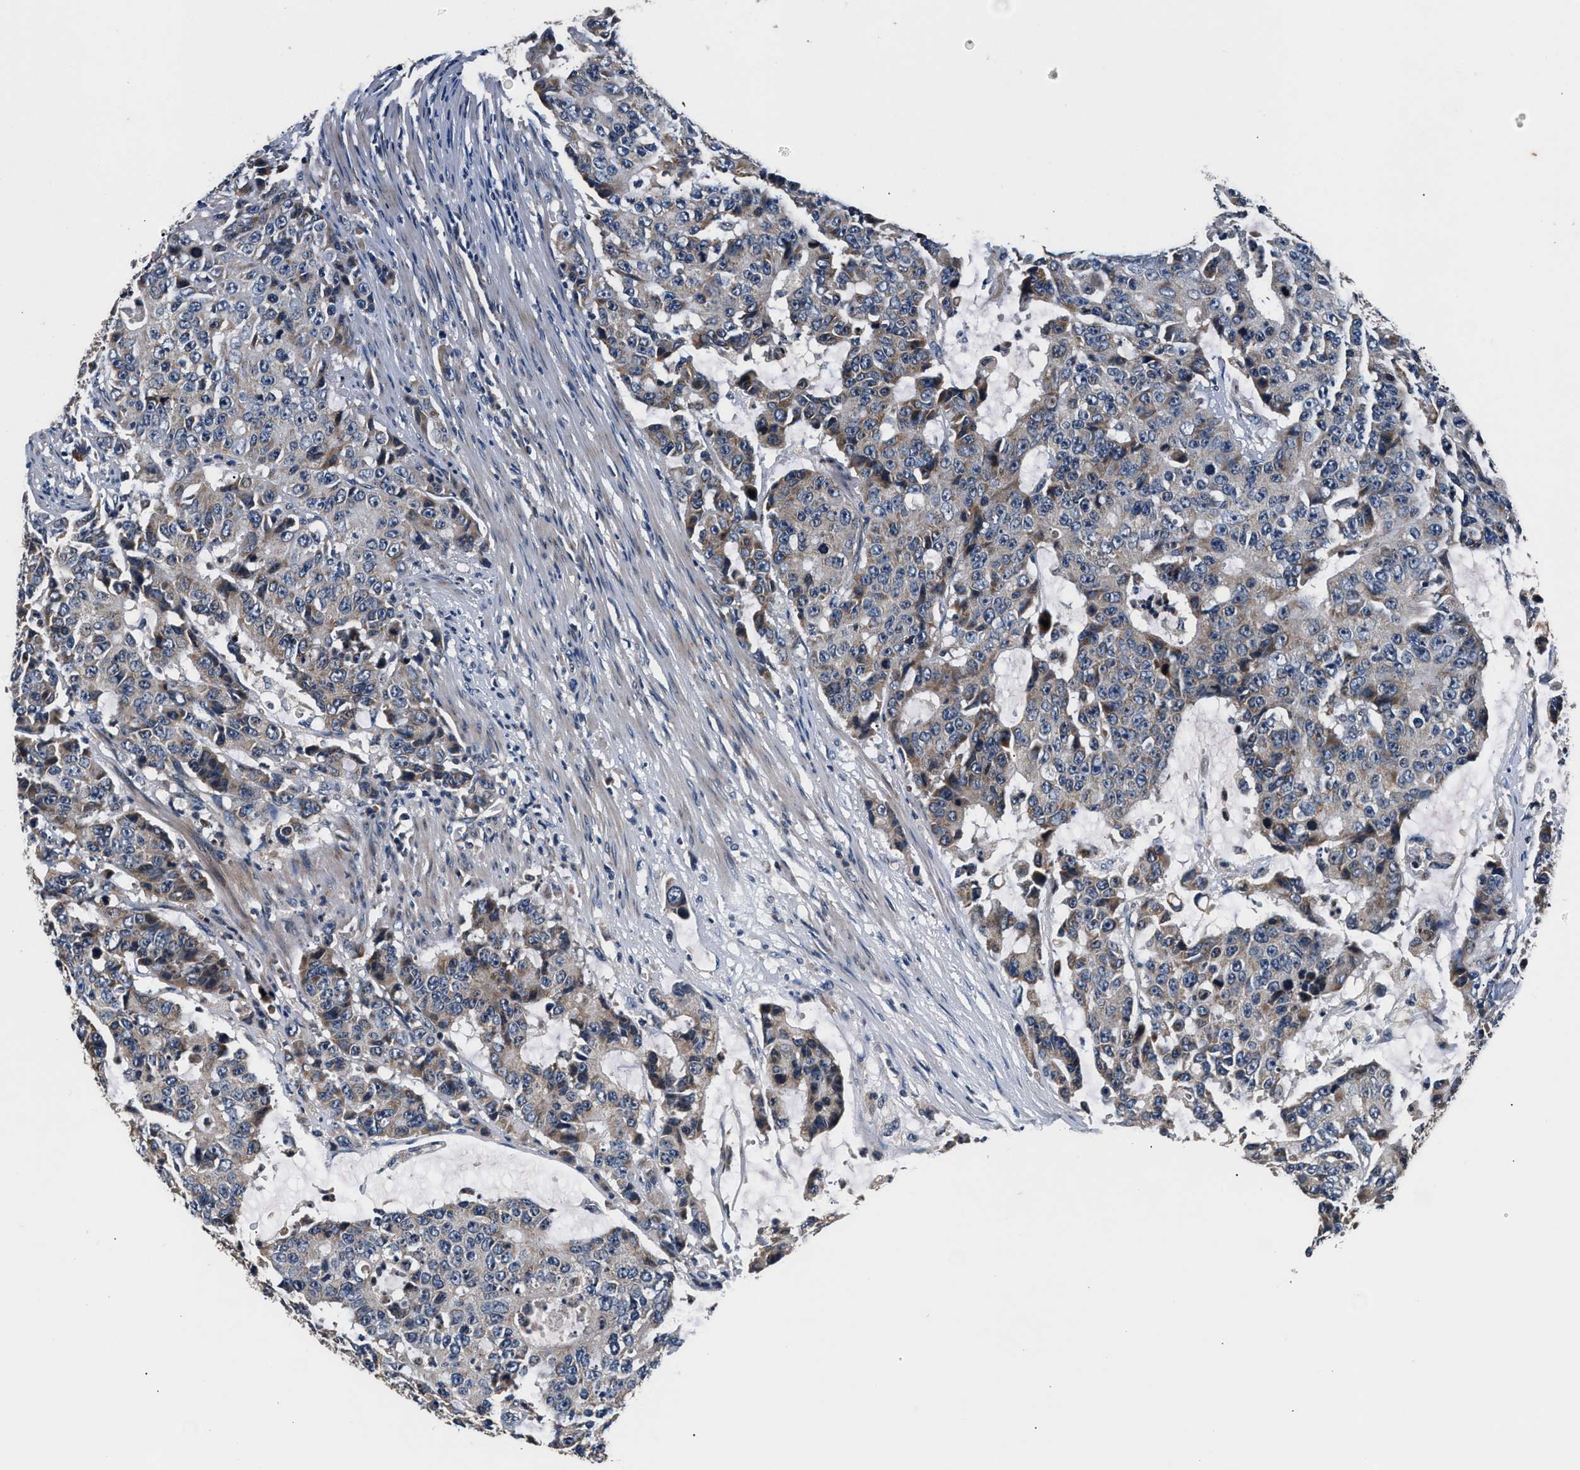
{"staining": {"intensity": "weak", "quantity": "25%-75%", "location": "cytoplasmic/membranous"}, "tissue": "colorectal cancer", "cell_type": "Tumor cells", "image_type": "cancer", "snomed": [{"axis": "morphology", "description": "Adenocarcinoma, NOS"}, {"axis": "topography", "description": "Colon"}], "caption": "The histopathology image displays a brown stain indicating the presence of a protein in the cytoplasmic/membranous of tumor cells in adenocarcinoma (colorectal).", "gene": "IMMT", "patient": {"sex": "female", "age": 86}}